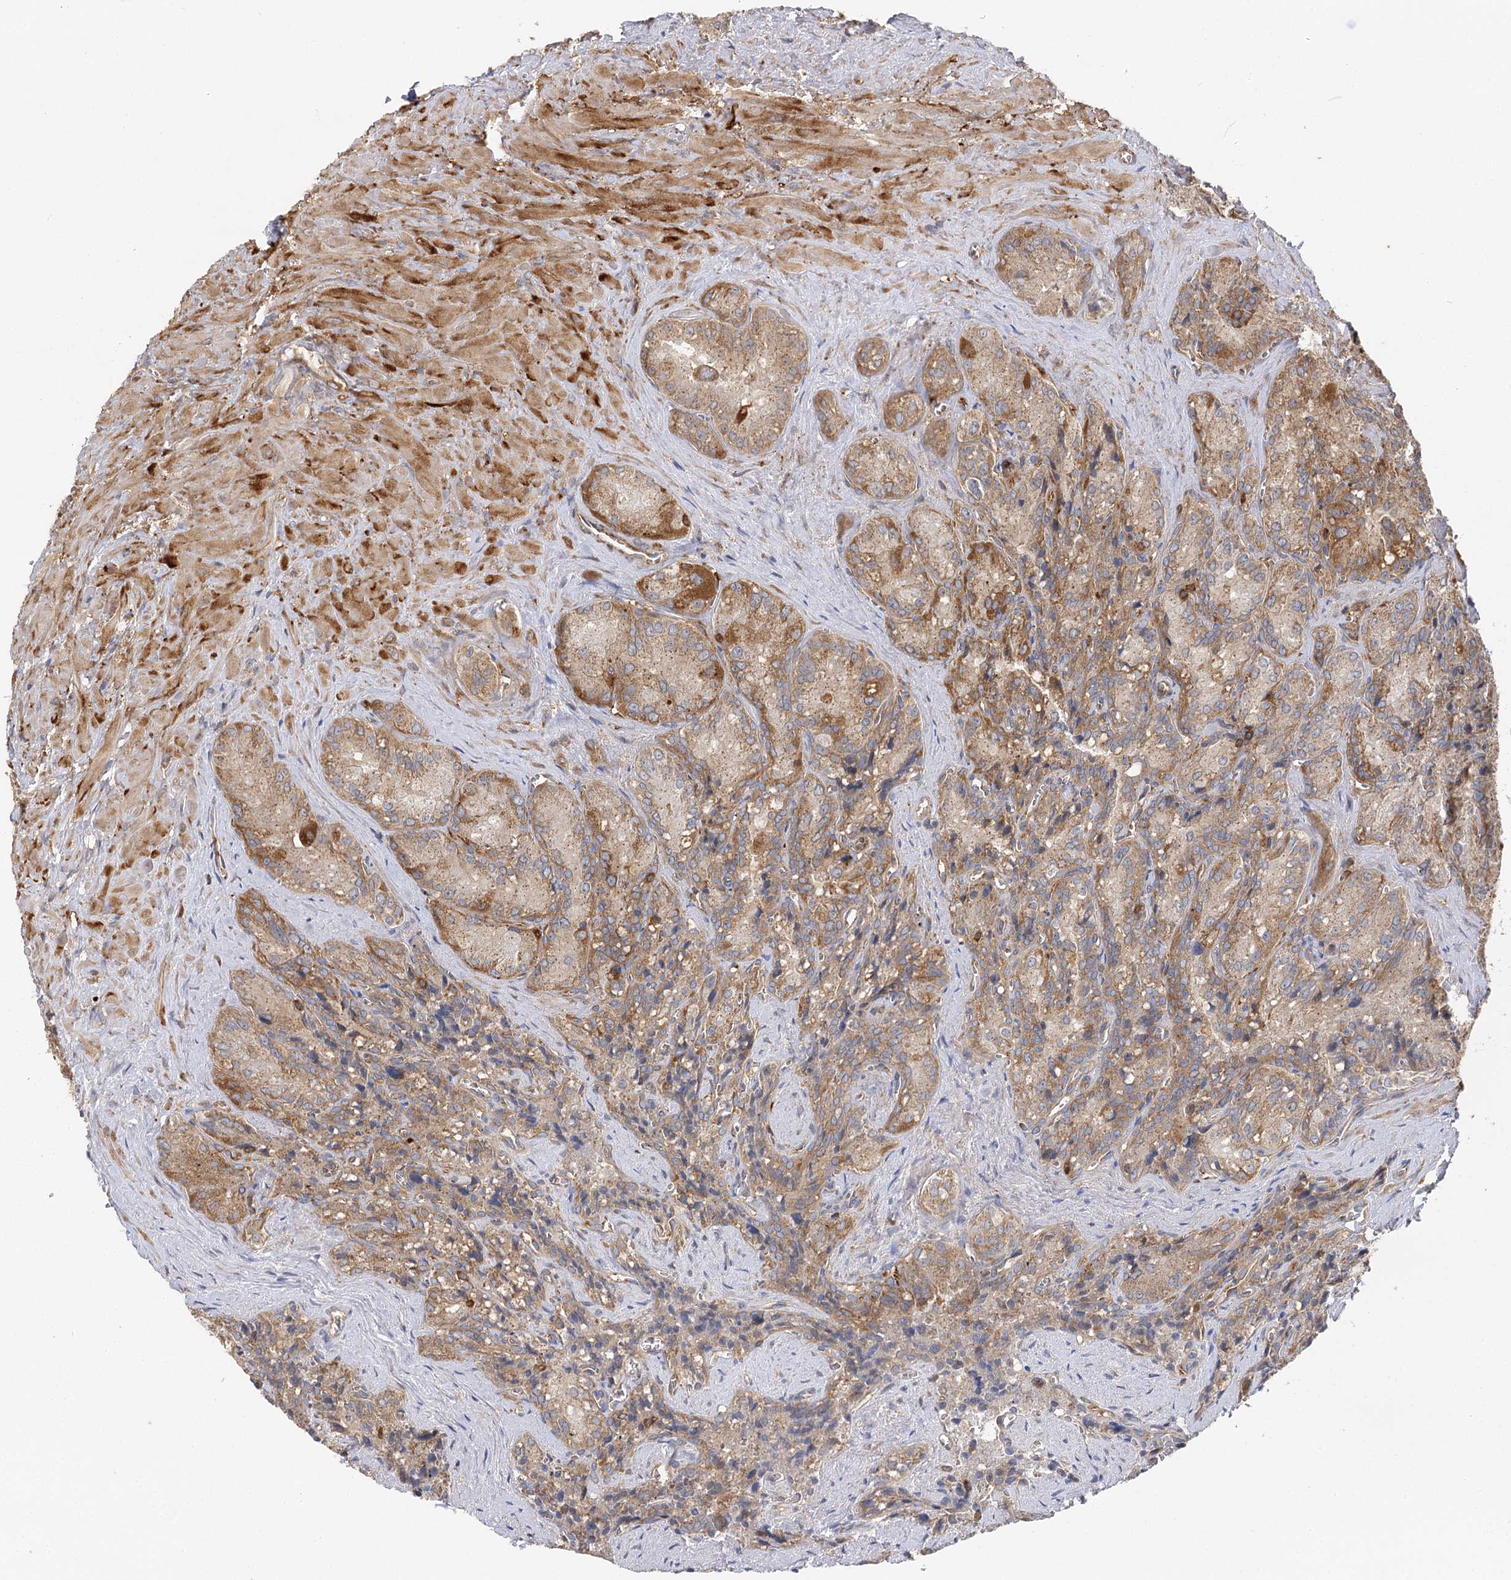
{"staining": {"intensity": "moderate", "quantity": ">75%", "location": "cytoplasmic/membranous"}, "tissue": "seminal vesicle", "cell_type": "Glandular cells", "image_type": "normal", "snomed": [{"axis": "morphology", "description": "Normal tissue, NOS"}, {"axis": "topography", "description": "Seminal veicle"}], "caption": "The micrograph displays immunohistochemical staining of normal seminal vesicle. There is moderate cytoplasmic/membranous expression is present in approximately >75% of glandular cells. Using DAB (brown) and hematoxylin (blue) stains, captured at high magnification using brightfield microscopy.", "gene": "SEC24B", "patient": {"sex": "male", "age": 62}}